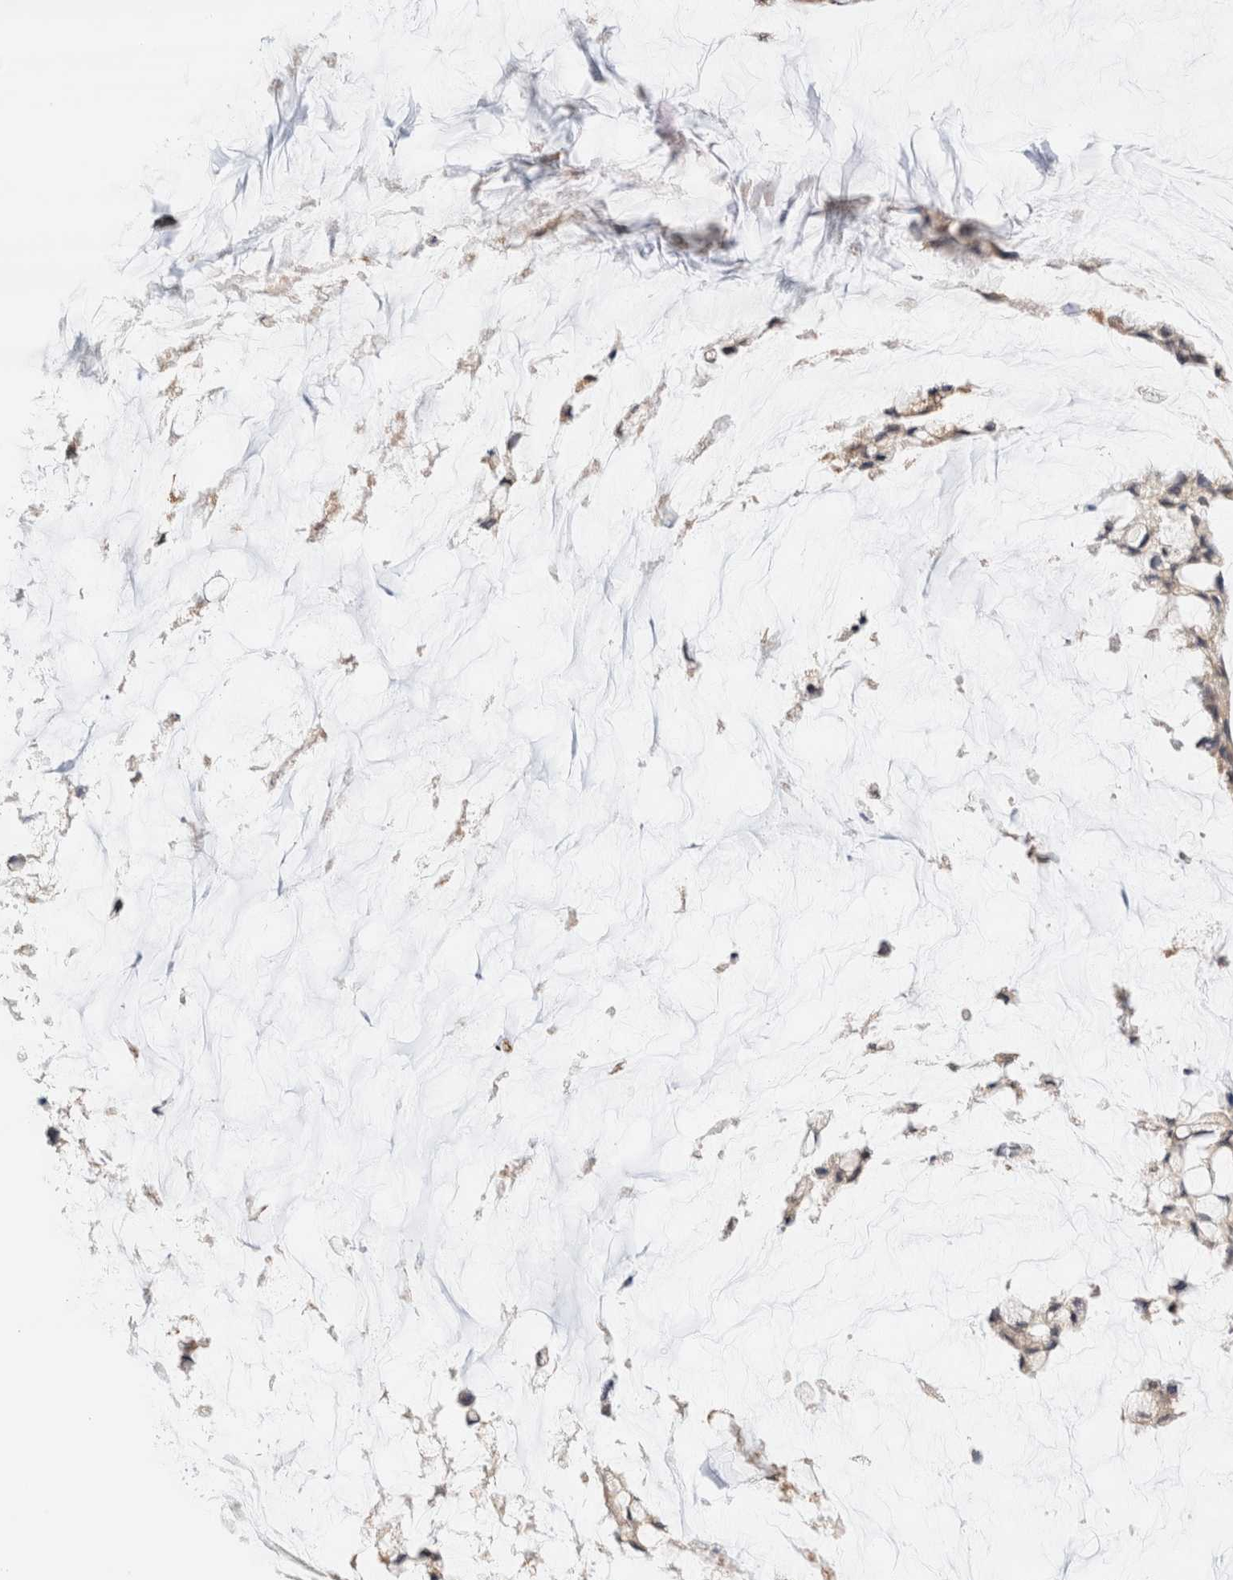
{"staining": {"intensity": "weak", "quantity": "<25%", "location": "cytoplasmic/membranous"}, "tissue": "ovarian cancer", "cell_type": "Tumor cells", "image_type": "cancer", "snomed": [{"axis": "morphology", "description": "Cystadenocarcinoma, mucinous, NOS"}, {"axis": "topography", "description": "Ovary"}], "caption": "Ovarian cancer (mucinous cystadenocarcinoma) stained for a protein using IHC displays no expression tumor cells.", "gene": "SYVN1", "patient": {"sex": "female", "age": 39}}